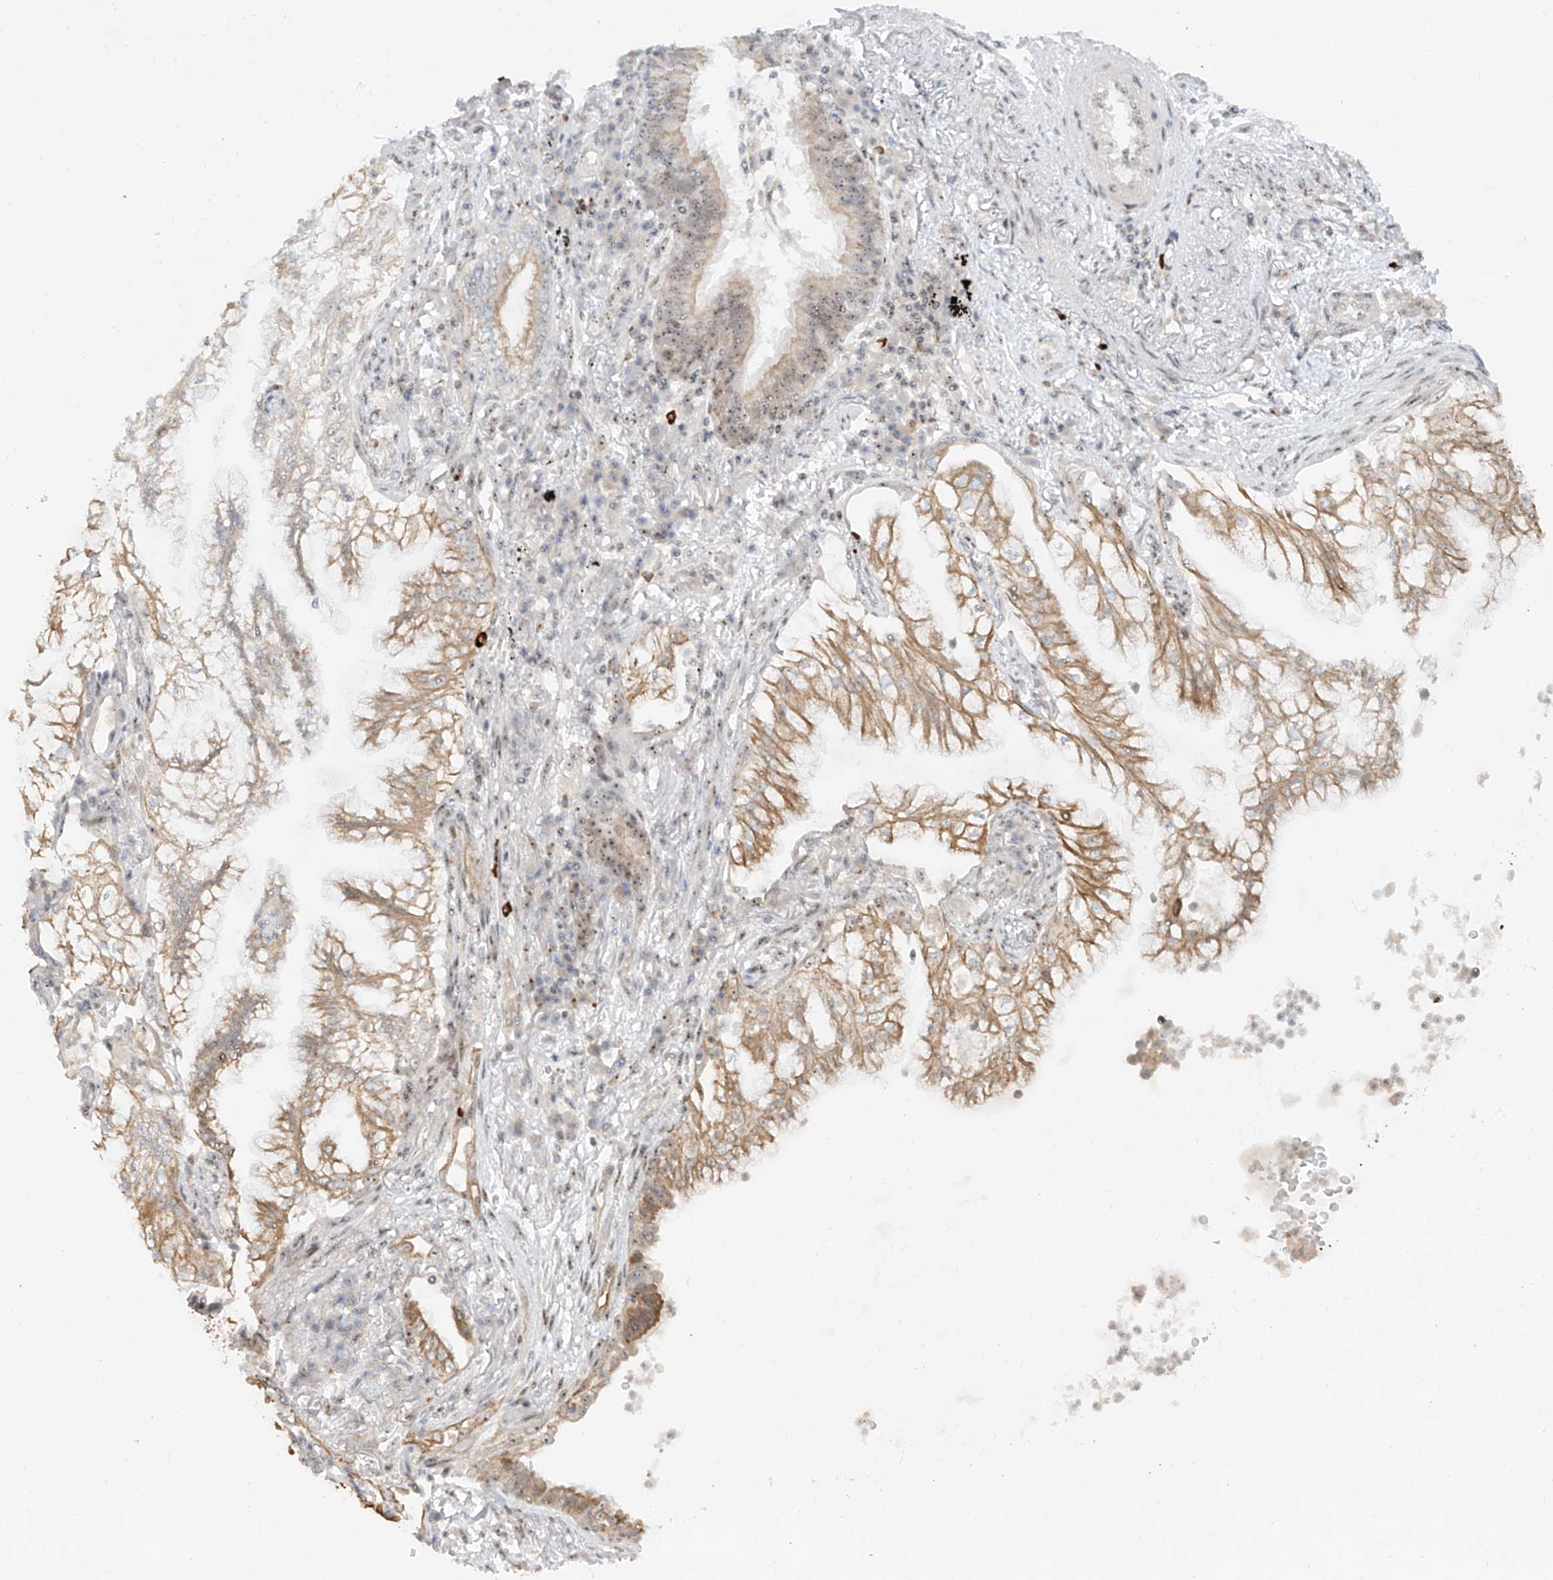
{"staining": {"intensity": "weak", "quantity": "25%-75%", "location": "cytoplasmic/membranous,nuclear"}, "tissue": "lung cancer", "cell_type": "Tumor cells", "image_type": "cancer", "snomed": [{"axis": "morphology", "description": "Adenocarcinoma, NOS"}, {"axis": "topography", "description": "Lung"}], "caption": "This is an image of IHC staining of lung adenocarcinoma, which shows weak positivity in the cytoplasmic/membranous and nuclear of tumor cells.", "gene": "ZNF512", "patient": {"sex": "female", "age": 70}}